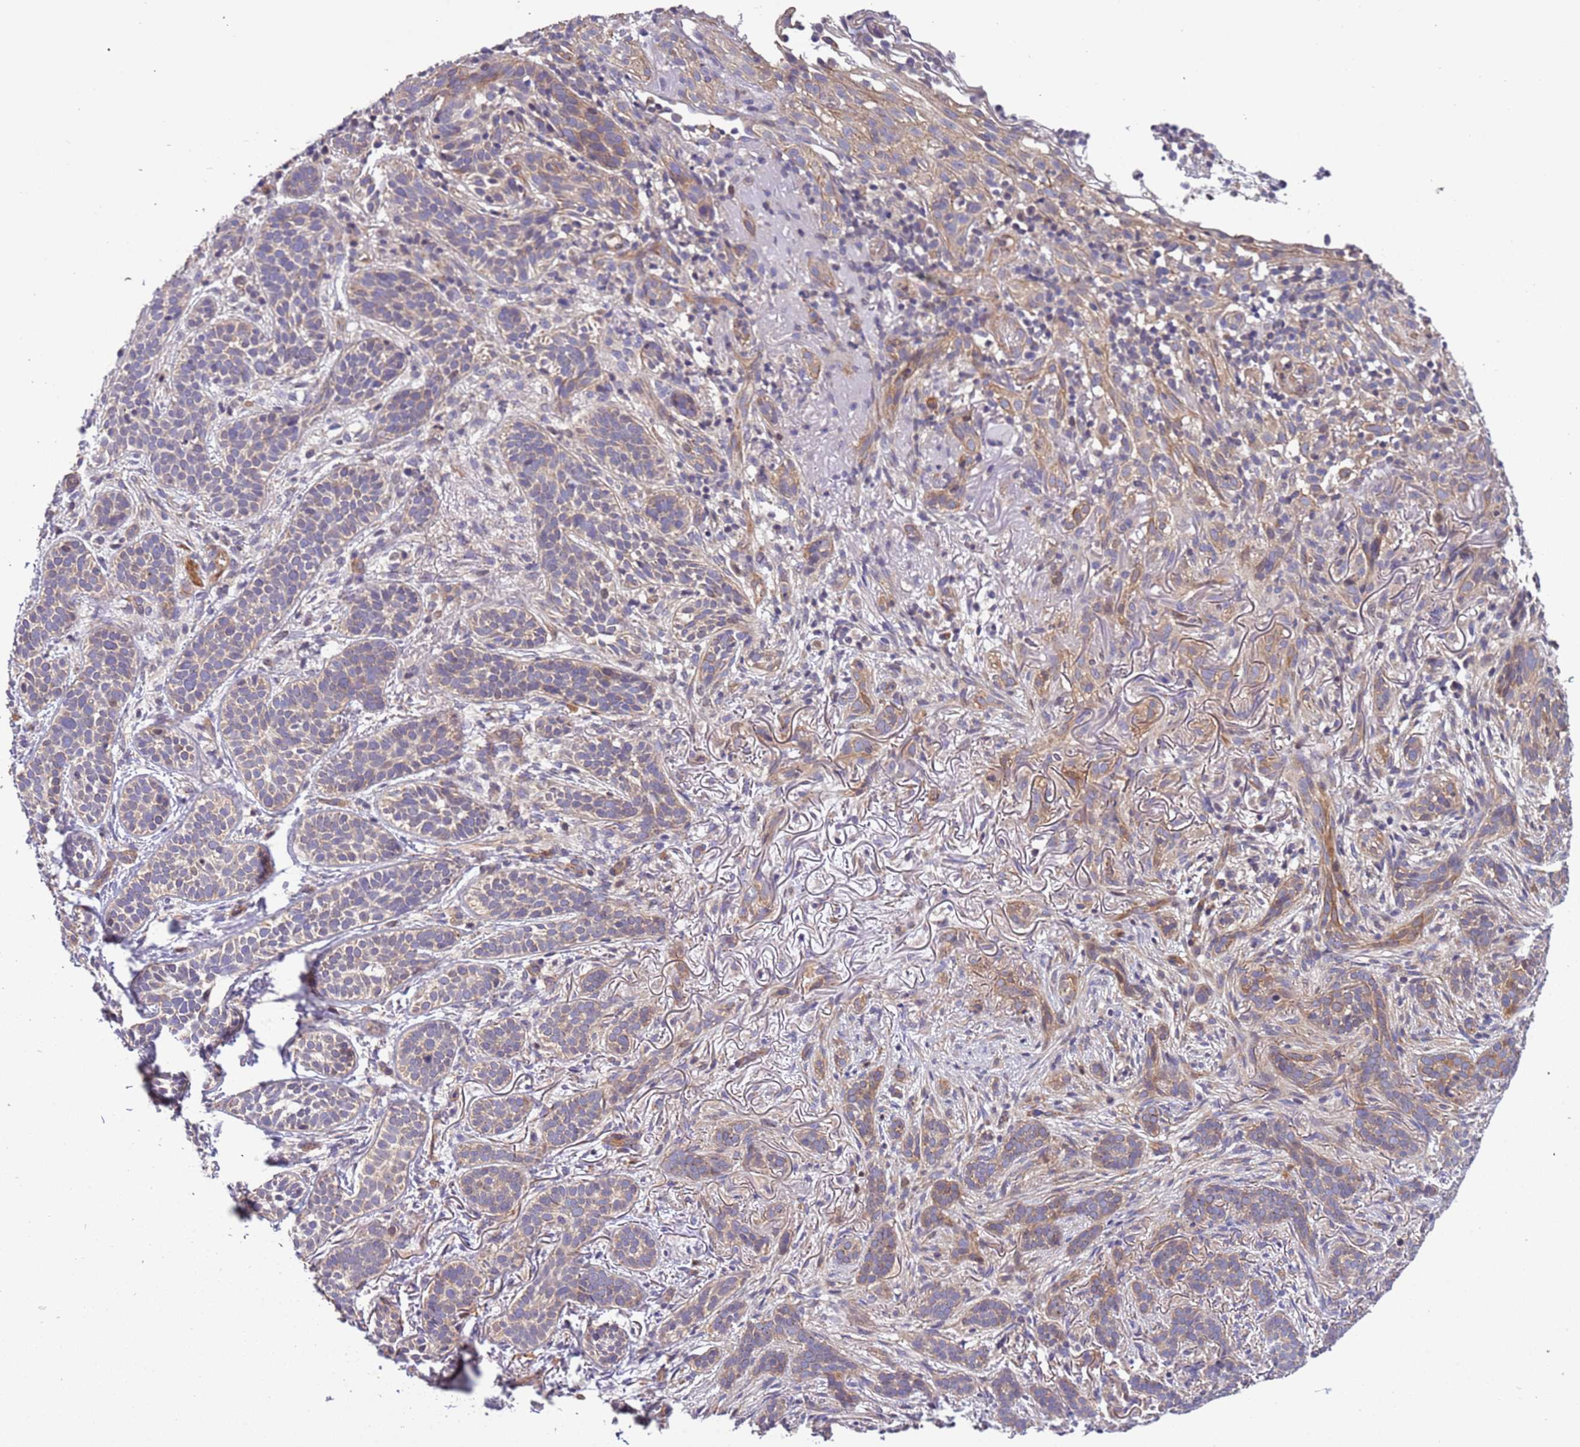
{"staining": {"intensity": "weak", "quantity": "25%-75%", "location": "cytoplasmic/membranous"}, "tissue": "skin cancer", "cell_type": "Tumor cells", "image_type": "cancer", "snomed": [{"axis": "morphology", "description": "Basal cell carcinoma"}, {"axis": "topography", "description": "Skin"}], "caption": "Immunohistochemical staining of skin cancer (basal cell carcinoma) reveals low levels of weak cytoplasmic/membranous protein staining in about 25%-75% of tumor cells.", "gene": "LAMB4", "patient": {"sex": "male", "age": 71}}